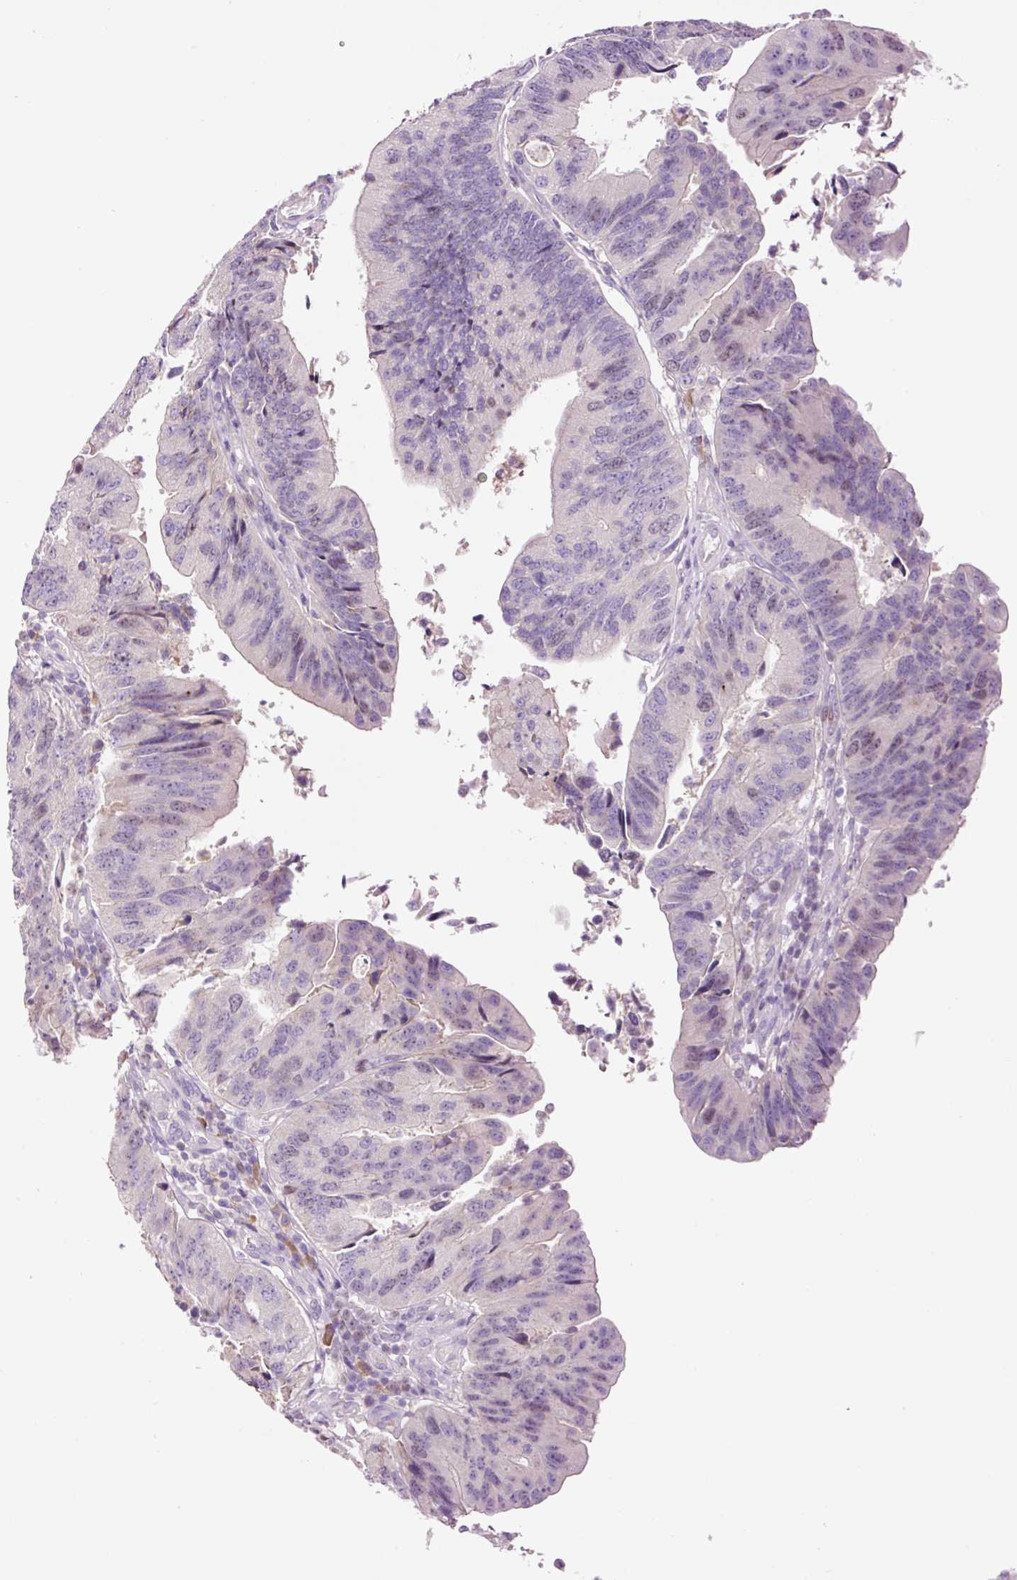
{"staining": {"intensity": "weak", "quantity": "<25%", "location": "nuclear"}, "tissue": "colorectal cancer", "cell_type": "Tumor cells", "image_type": "cancer", "snomed": [{"axis": "morphology", "description": "Adenocarcinoma, NOS"}, {"axis": "topography", "description": "Colon"}], "caption": "The photomicrograph exhibits no staining of tumor cells in colorectal cancer (adenocarcinoma). (DAB immunohistochemistry, high magnification).", "gene": "DPPA4", "patient": {"sex": "female", "age": 67}}